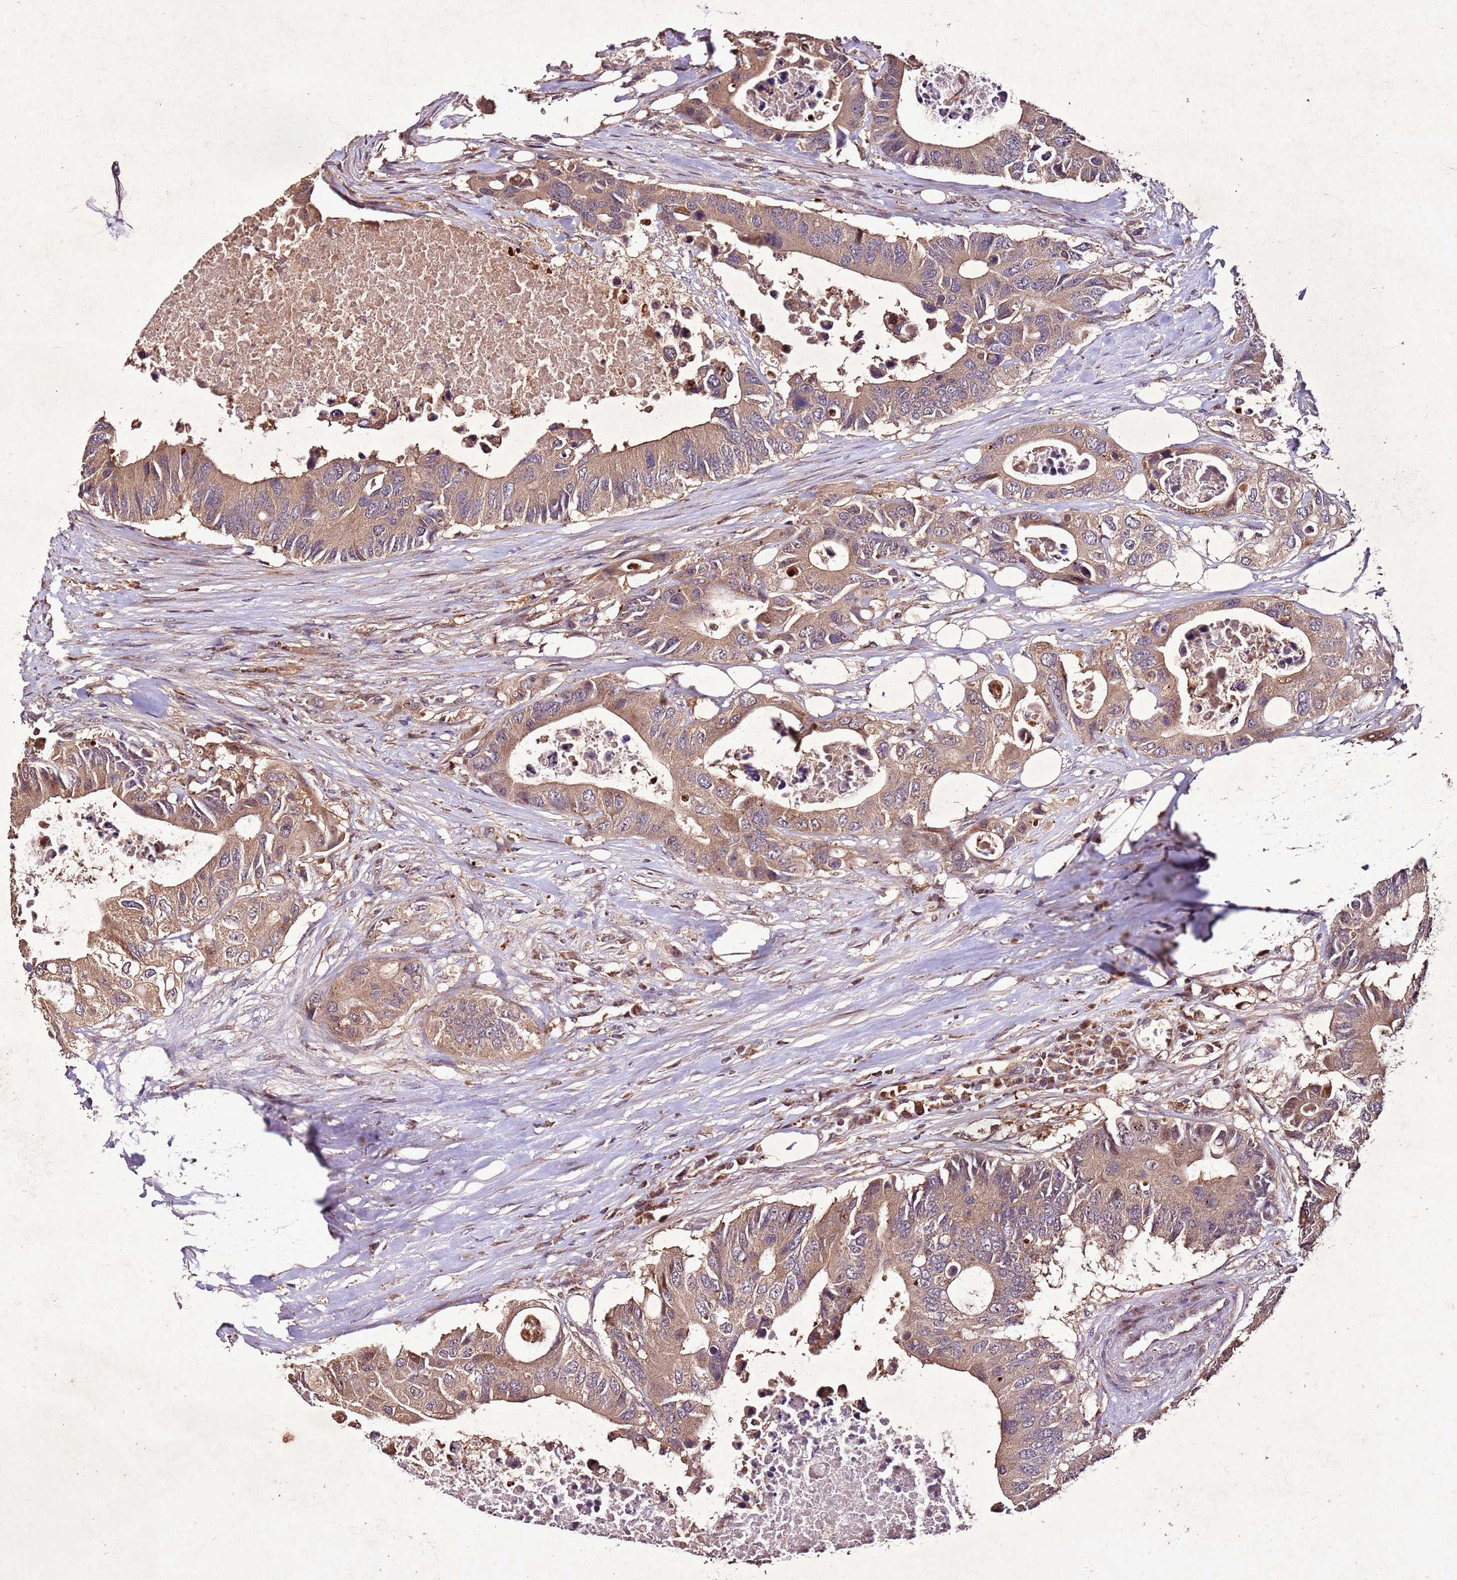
{"staining": {"intensity": "moderate", "quantity": ">75%", "location": "cytoplasmic/membranous"}, "tissue": "colorectal cancer", "cell_type": "Tumor cells", "image_type": "cancer", "snomed": [{"axis": "morphology", "description": "Adenocarcinoma, NOS"}, {"axis": "topography", "description": "Colon"}], "caption": "There is medium levels of moderate cytoplasmic/membranous staining in tumor cells of adenocarcinoma (colorectal), as demonstrated by immunohistochemical staining (brown color).", "gene": "PTMA", "patient": {"sex": "male", "age": 71}}